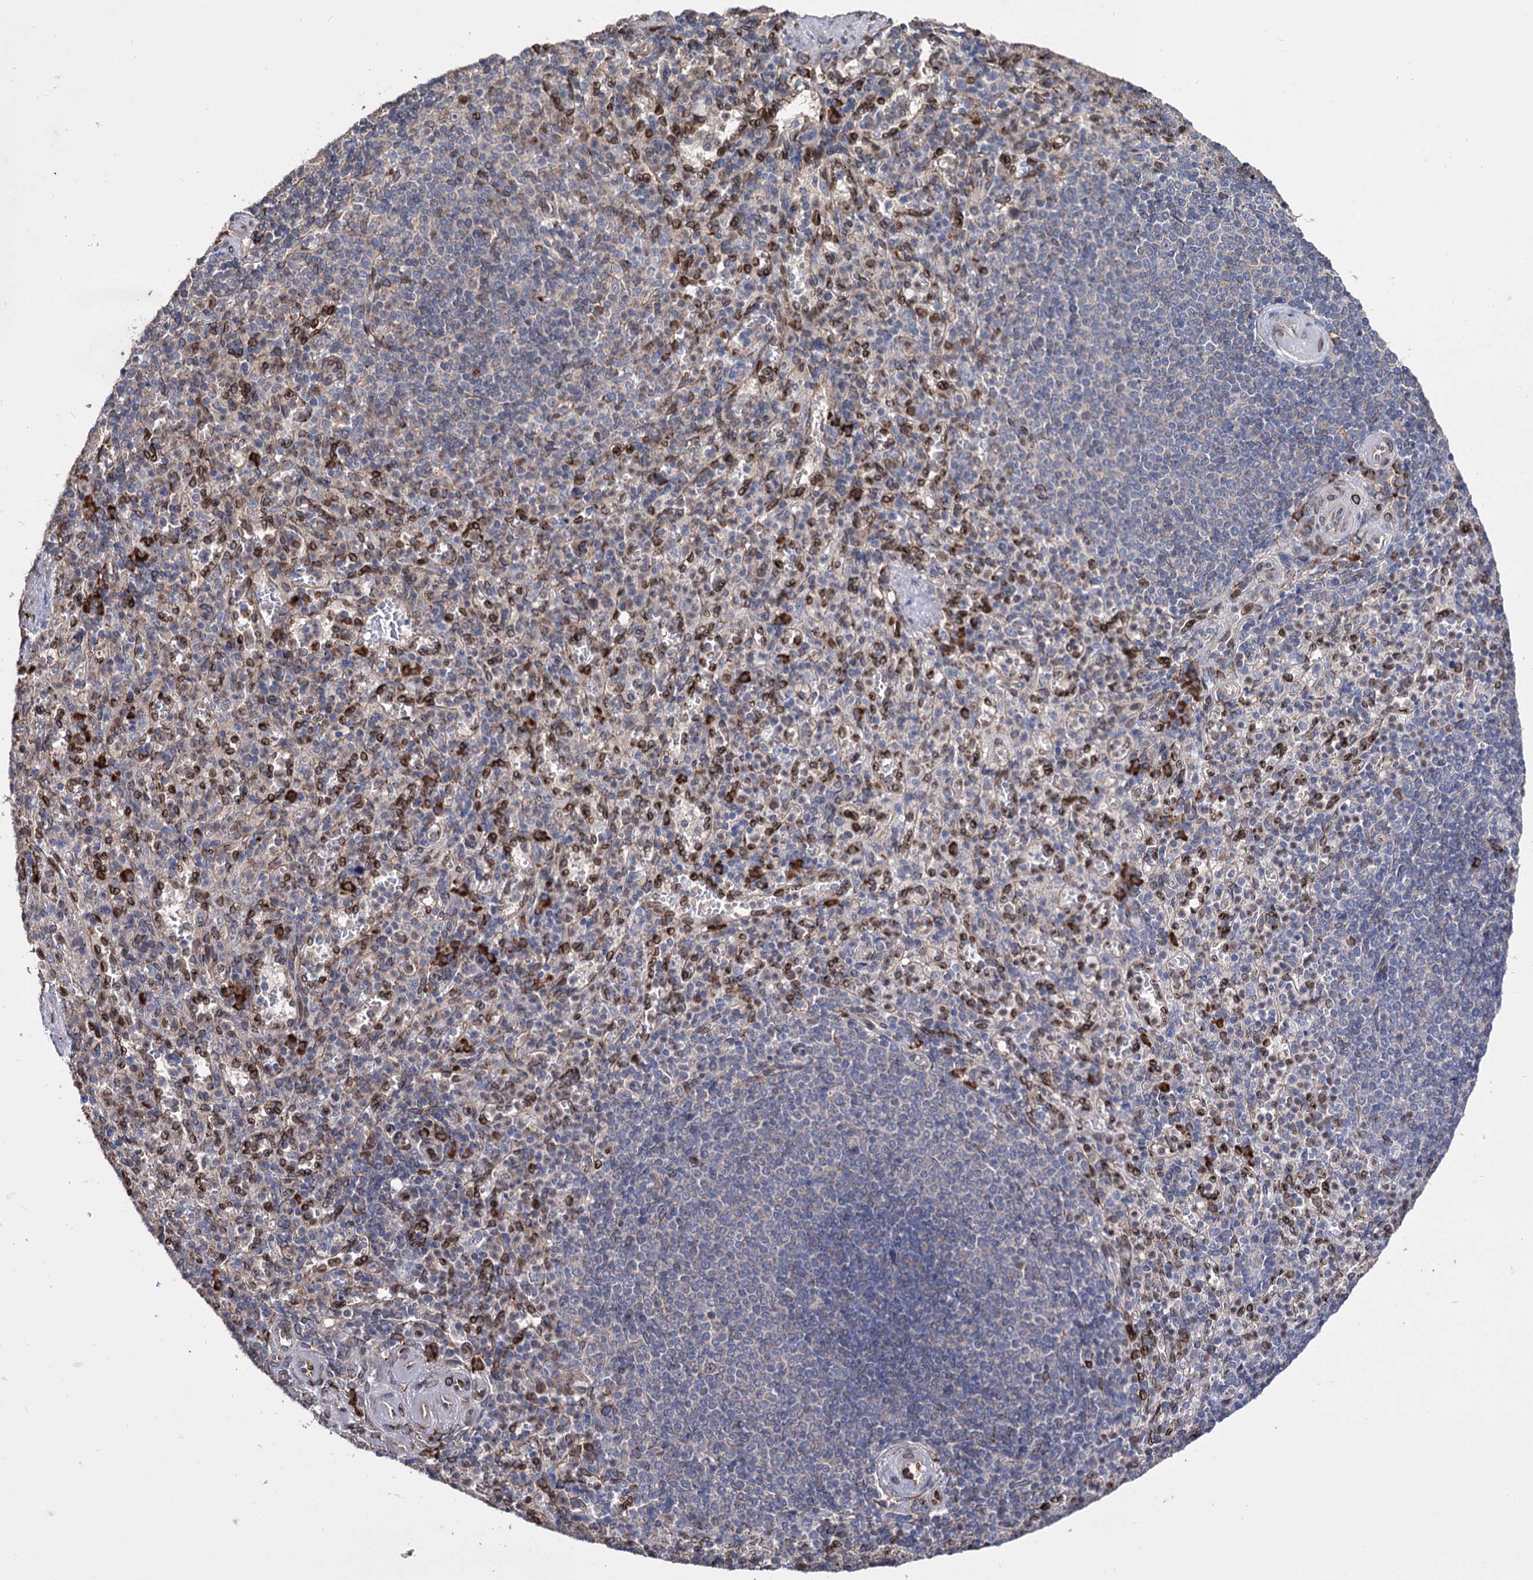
{"staining": {"intensity": "strong", "quantity": "25%-75%", "location": "cytoplasmic/membranous"}, "tissue": "spleen", "cell_type": "Cells in red pulp", "image_type": "normal", "snomed": [{"axis": "morphology", "description": "Normal tissue, NOS"}, {"axis": "topography", "description": "Spleen"}], "caption": "Spleen stained for a protein displays strong cytoplasmic/membranous positivity in cells in red pulp.", "gene": "CDAN1", "patient": {"sex": "female", "age": 74}}